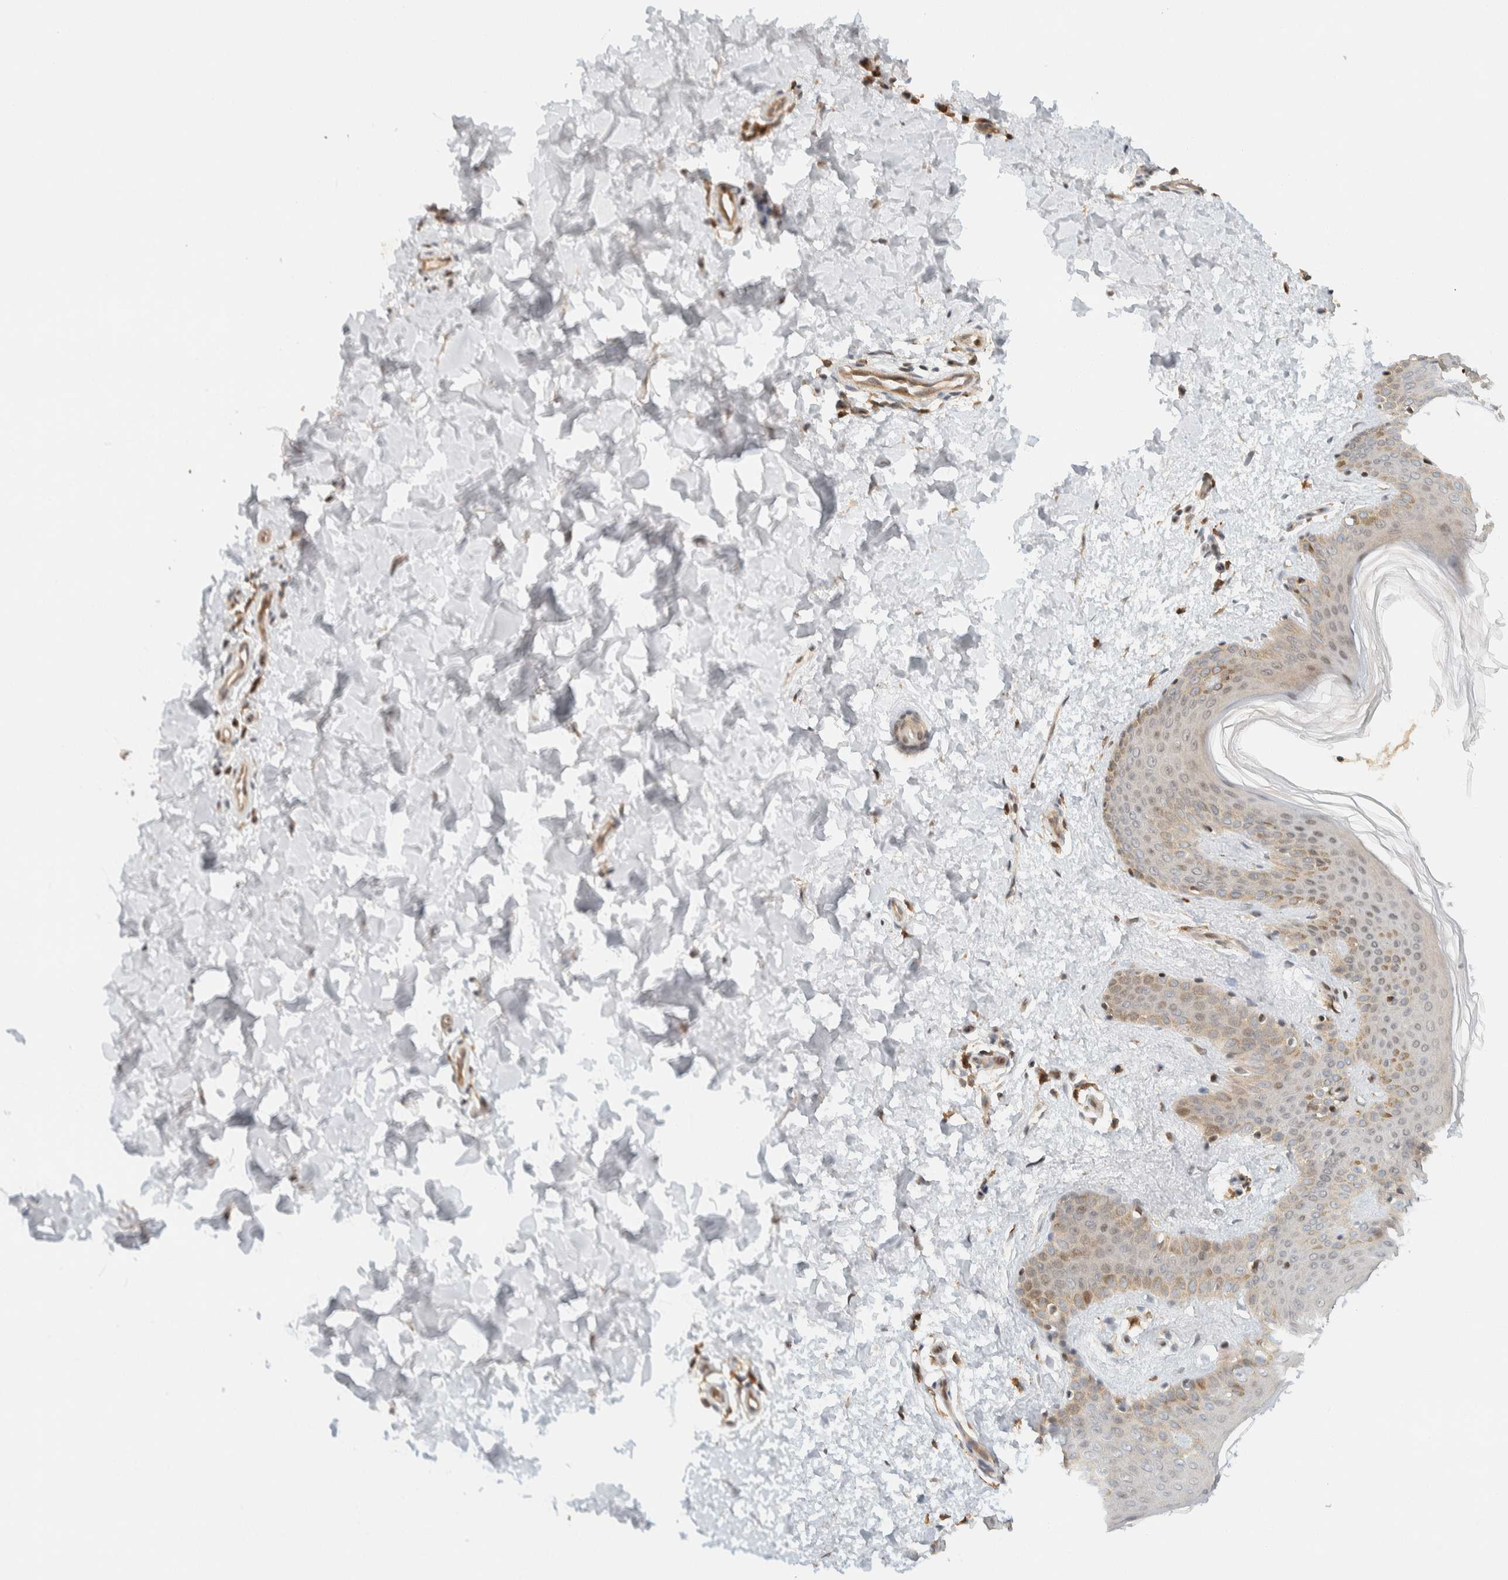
{"staining": {"intensity": "weak", "quantity": ">75%", "location": "cytoplasmic/membranous"}, "tissue": "skin", "cell_type": "Fibroblasts", "image_type": "normal", "snomed": [{"axis": "morphology", "description": "Normal tissue, NOS"}, {"axis": "morphology", "description": "Neoplasm, benign, NOS"}, {"axis": "topography", "description": "Skin"}, {"axis": "topography", "description": "Soft tissue"}], "caption": "Immunohistochemistry (IHC) image of unremarkable skin: skin stained using immunohistochemistry reveals low levels of weak protein expression localized specifically in the cytoplasmic/membranous of fibroblasts, appearing as a cytoplasmic/membranous brown color.", "gene": "ARFGEF1", "patient": {"sex": "male", "age": 26}}